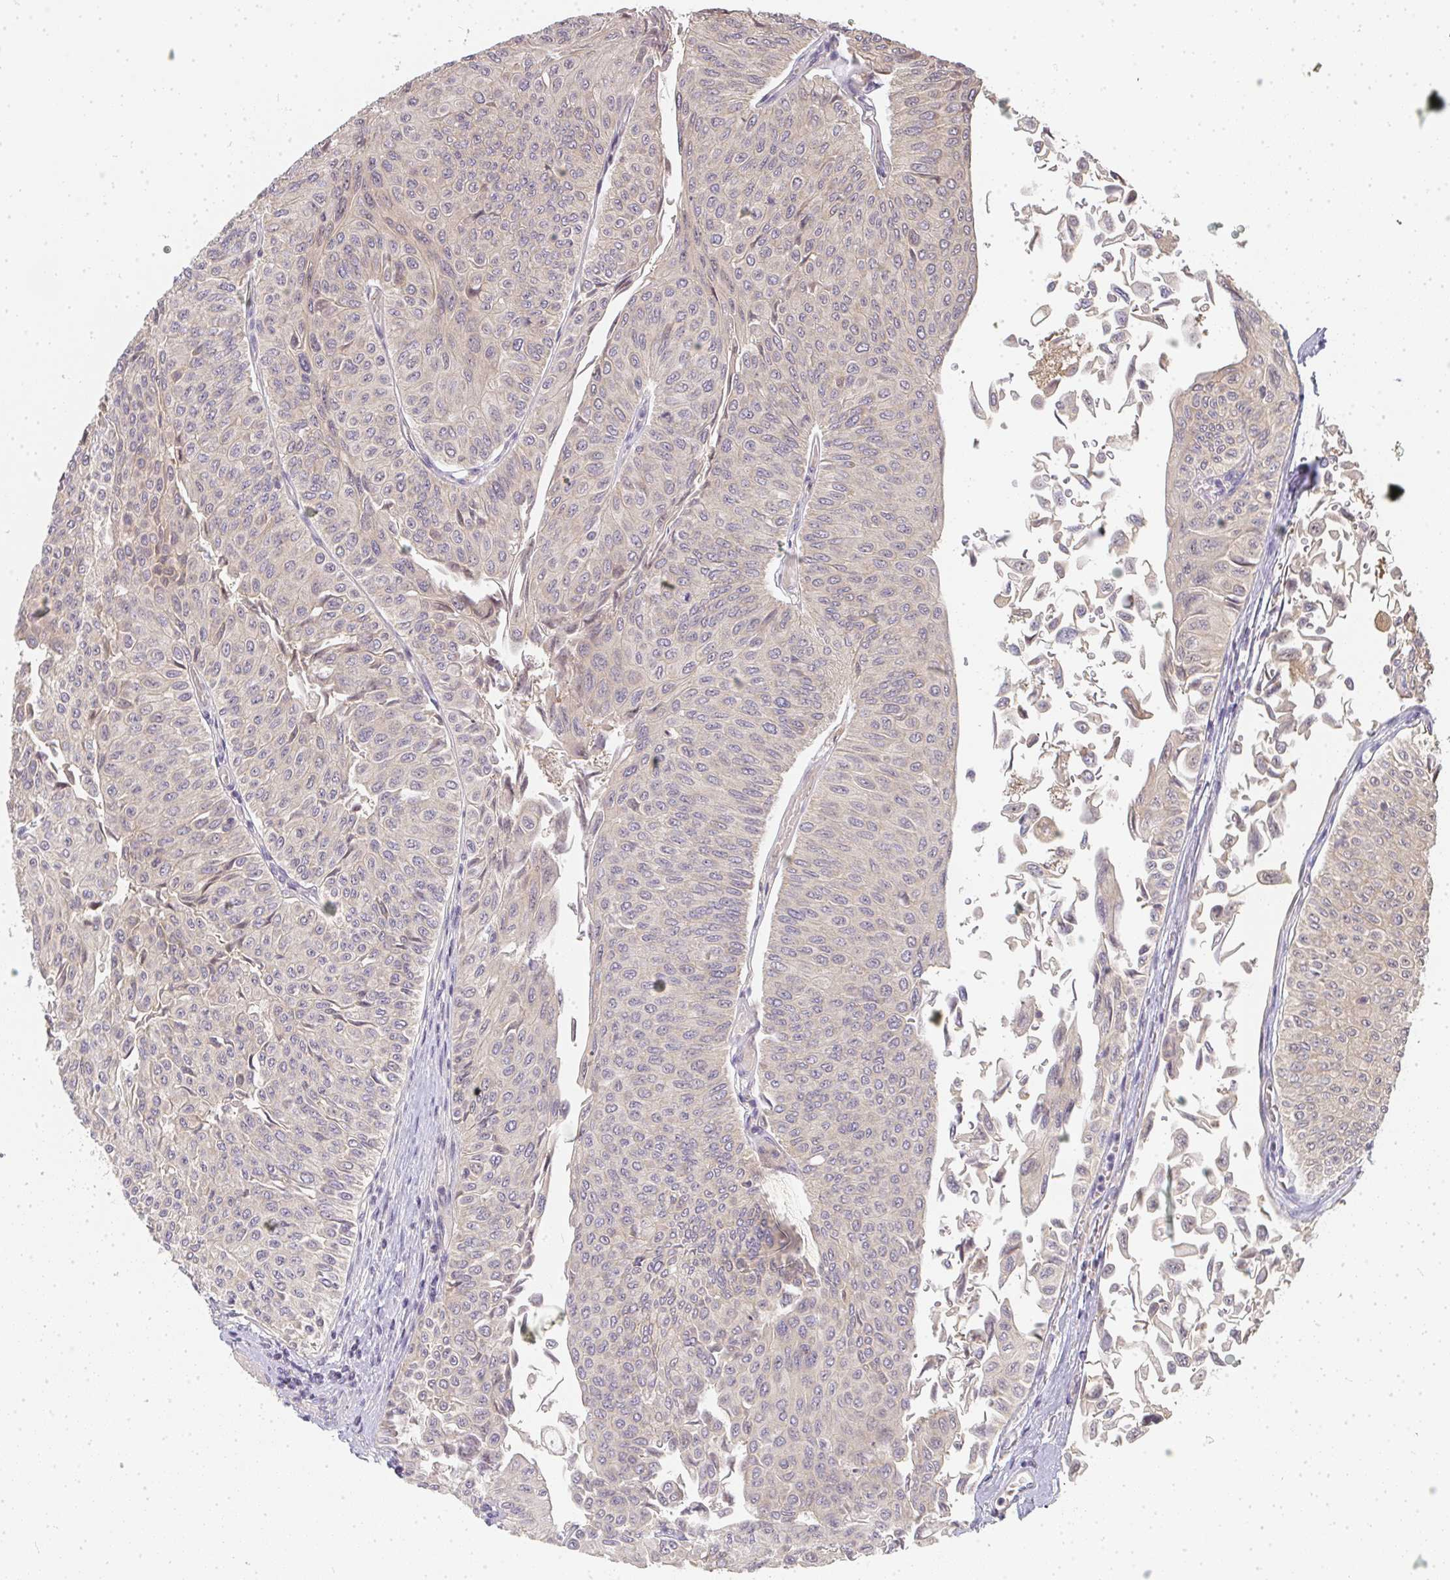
{"staining": {"intensity": "weak", "quantity": "25%-75%", "location": "cytoplasmic/membranous"}, "tissue": "urothelial cancer", "cell_type": "Tumor cells", "image_type": "cancer", "snomed": [{"axis": "morphology", "description": "Urothelial carcinoma, NOS"}, {"axis": "topography", "description": "Urinary bladder"}], "caption": "The photomicrograph displays immunohistochemical staining of urothelial cancer. There is weak cytoplasmic/membranous expression is identified in about 25%-75% of tumor cells.", "gene": "SLC35B3", "patient": {"sex": "male", "age": 59}}